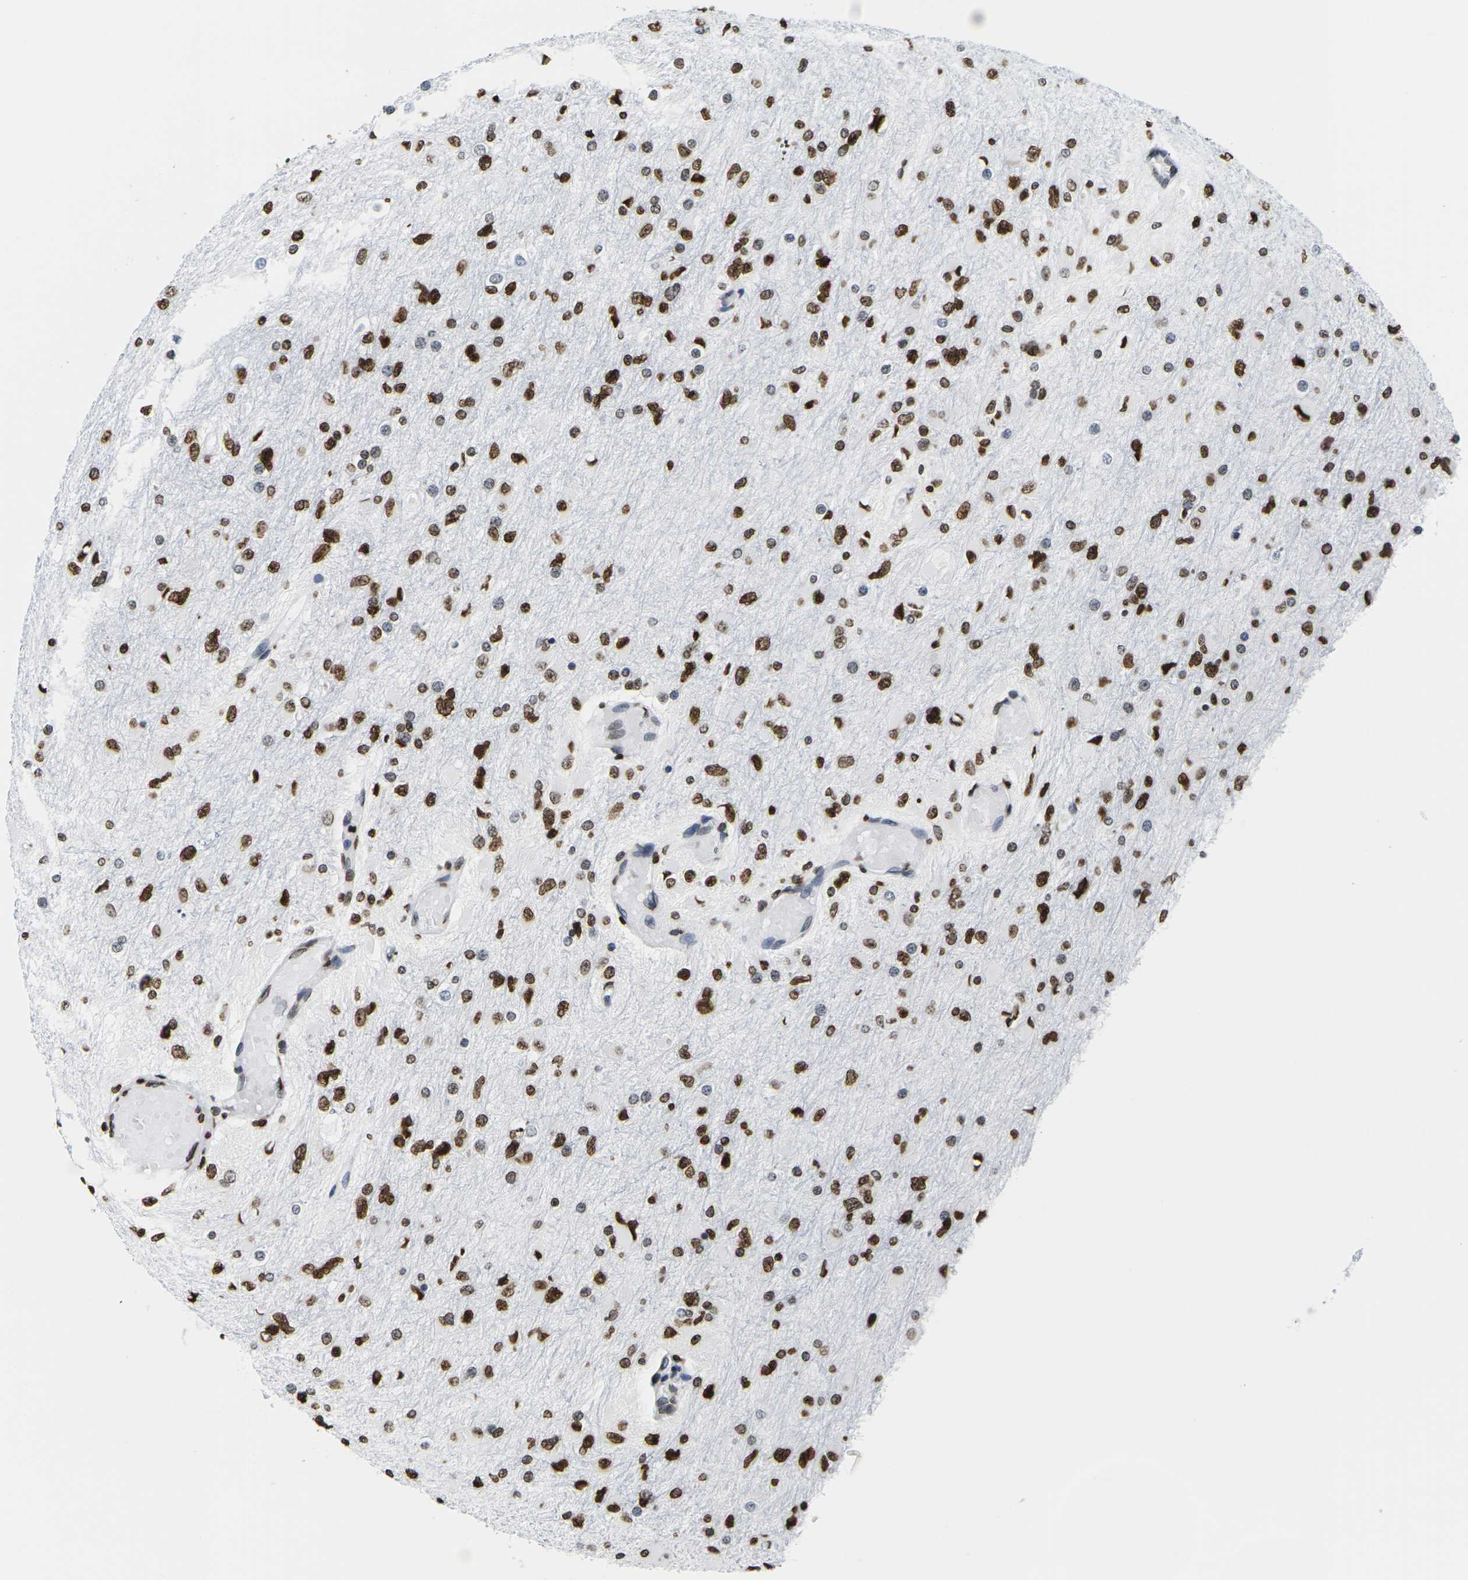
{"staining": {"intensity": "strong", "quantity": ">75%", "location": "cytoplasmic/membranous,nuclear"}, "tissue": "glioma", "cell_type": "Tumor cells", "image_type": "cancer", "snomed": [{"axis": "morphology", "description": "Glioma, malignant, High grade"}, {"axis": "topography", "description": "Cerebral cortex"}], "caption": "This histopathology image demonstrates malignant glioma (high-grade) stained with immunohistochemistry to label a protein in brown. The cytoplasmic/membranous and nuclear of tumor cells show strong positivity for the protein. Nuclei are counter-stained blue.", "gene": "H2AC21", "patient": {"sex": "female", "age": 36}}